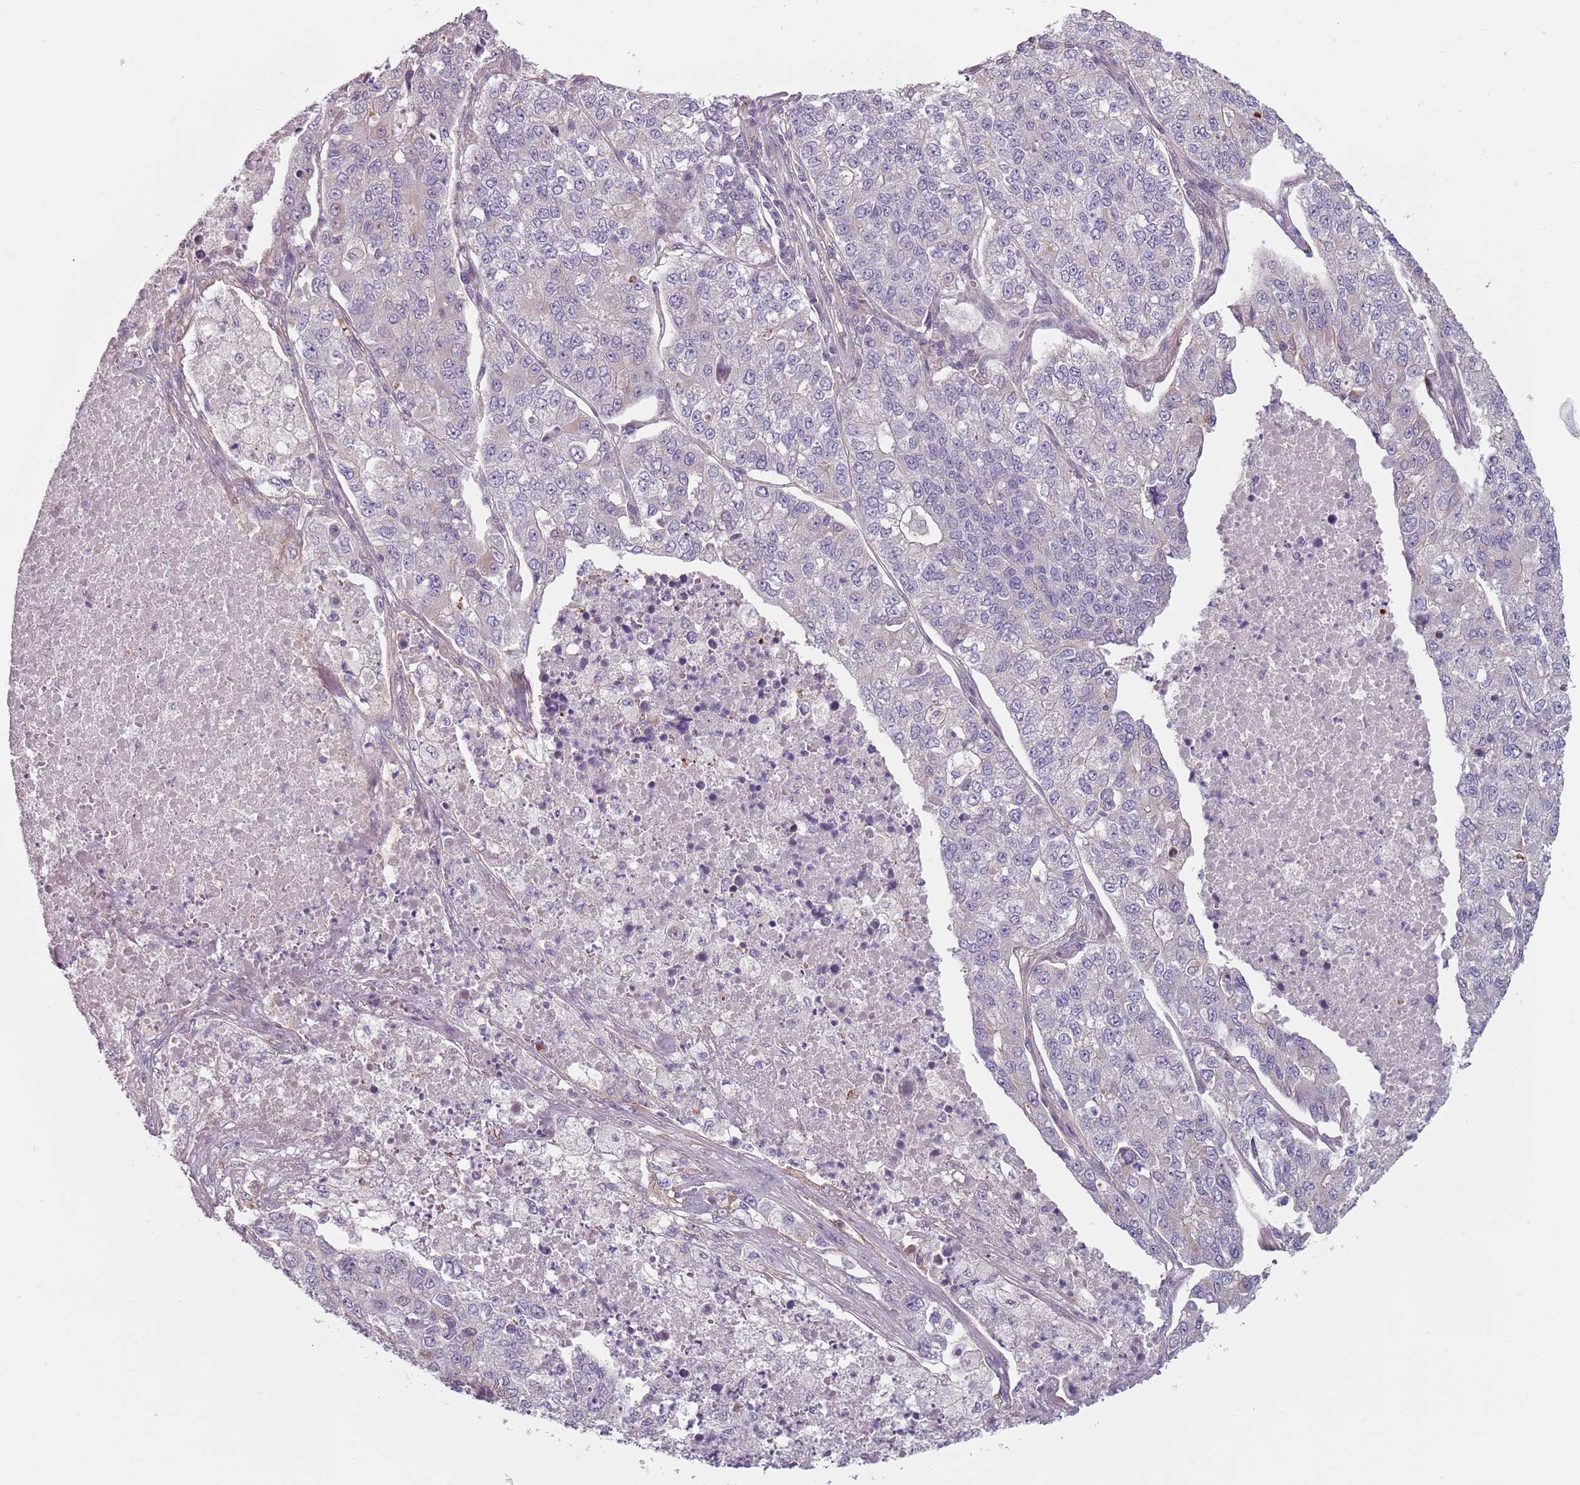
{"staining": {"intensity": "negative", "quantity": "none", "location": "none"}, "tissue": "lung cancer", "cell_type": "Tumor cells", "image_type": "cancer", "snomed": [{"axis": "morphology", "description": "Adenocarcinoma, NOS"}, {"axis": "topography", "description": "Lung"}], "caption": "Tumor cells are negative for protein expression in human lung cancer (adenocarcinoma). (IHC, brightfield microscopy, high magnification).", "gene": "TLCD2", "patient": {"sex": "male", "age": 49}}